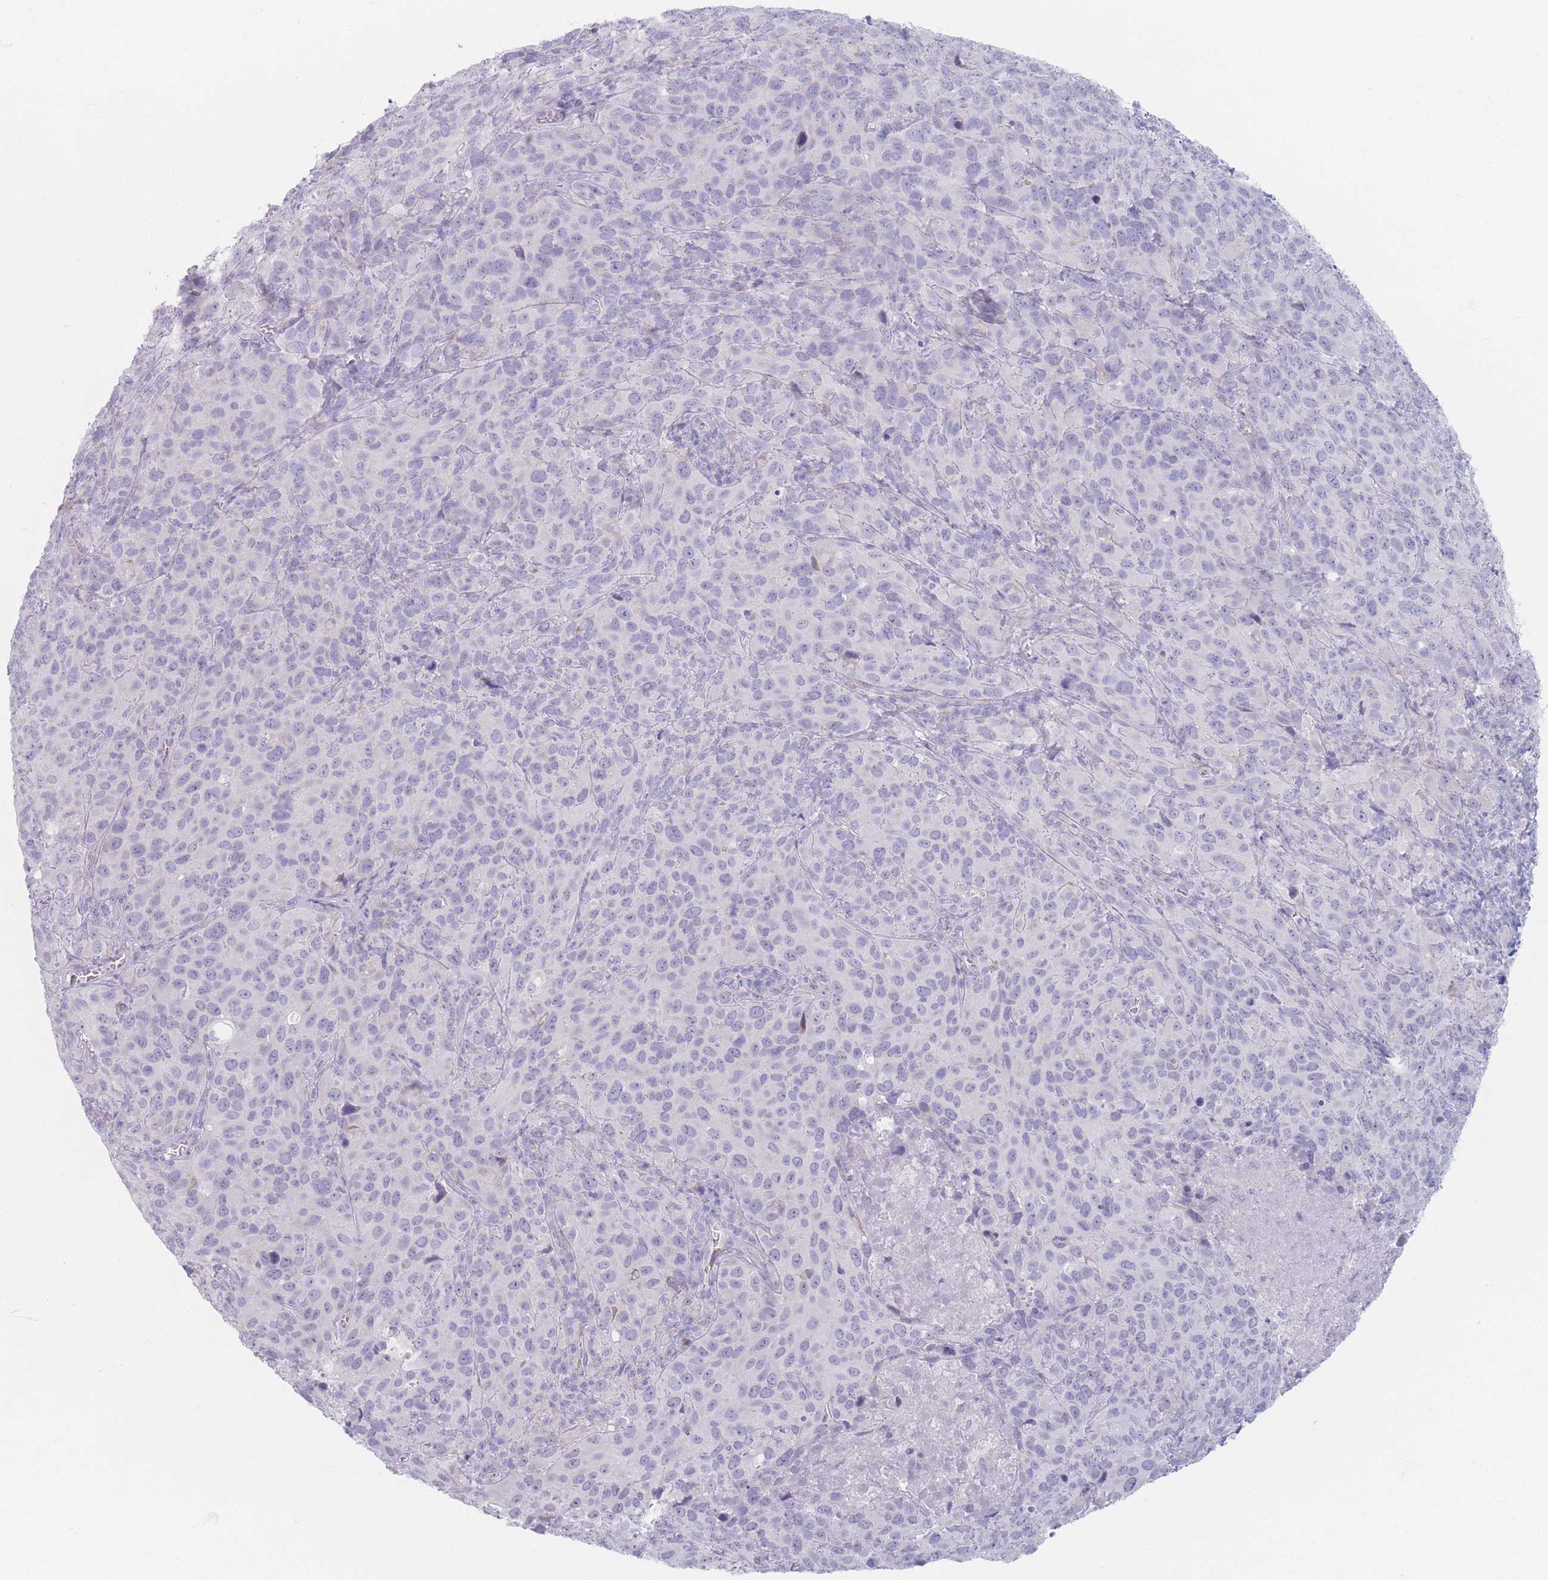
{"staining": {"intensity": "negative", "quantity": "none", "location": "none"}, "tissue": "cervical cancer", "cell_type": "Tumor cells", "image_type": "cancer", "snomed": [{"axis": "morphology", "description": "Squamous cell carcinoma, NOS"}, {"axis": "topography", "description": "Cervix"}], "caption": "IHC of human cervical squamous cell carcinoma reveals no positivity in tumor cells. (Immunohistochemistry, brightfield microscopy, high magnification).", "gene": "PIGM", "patient": {"sex": "female", "age": 51}}